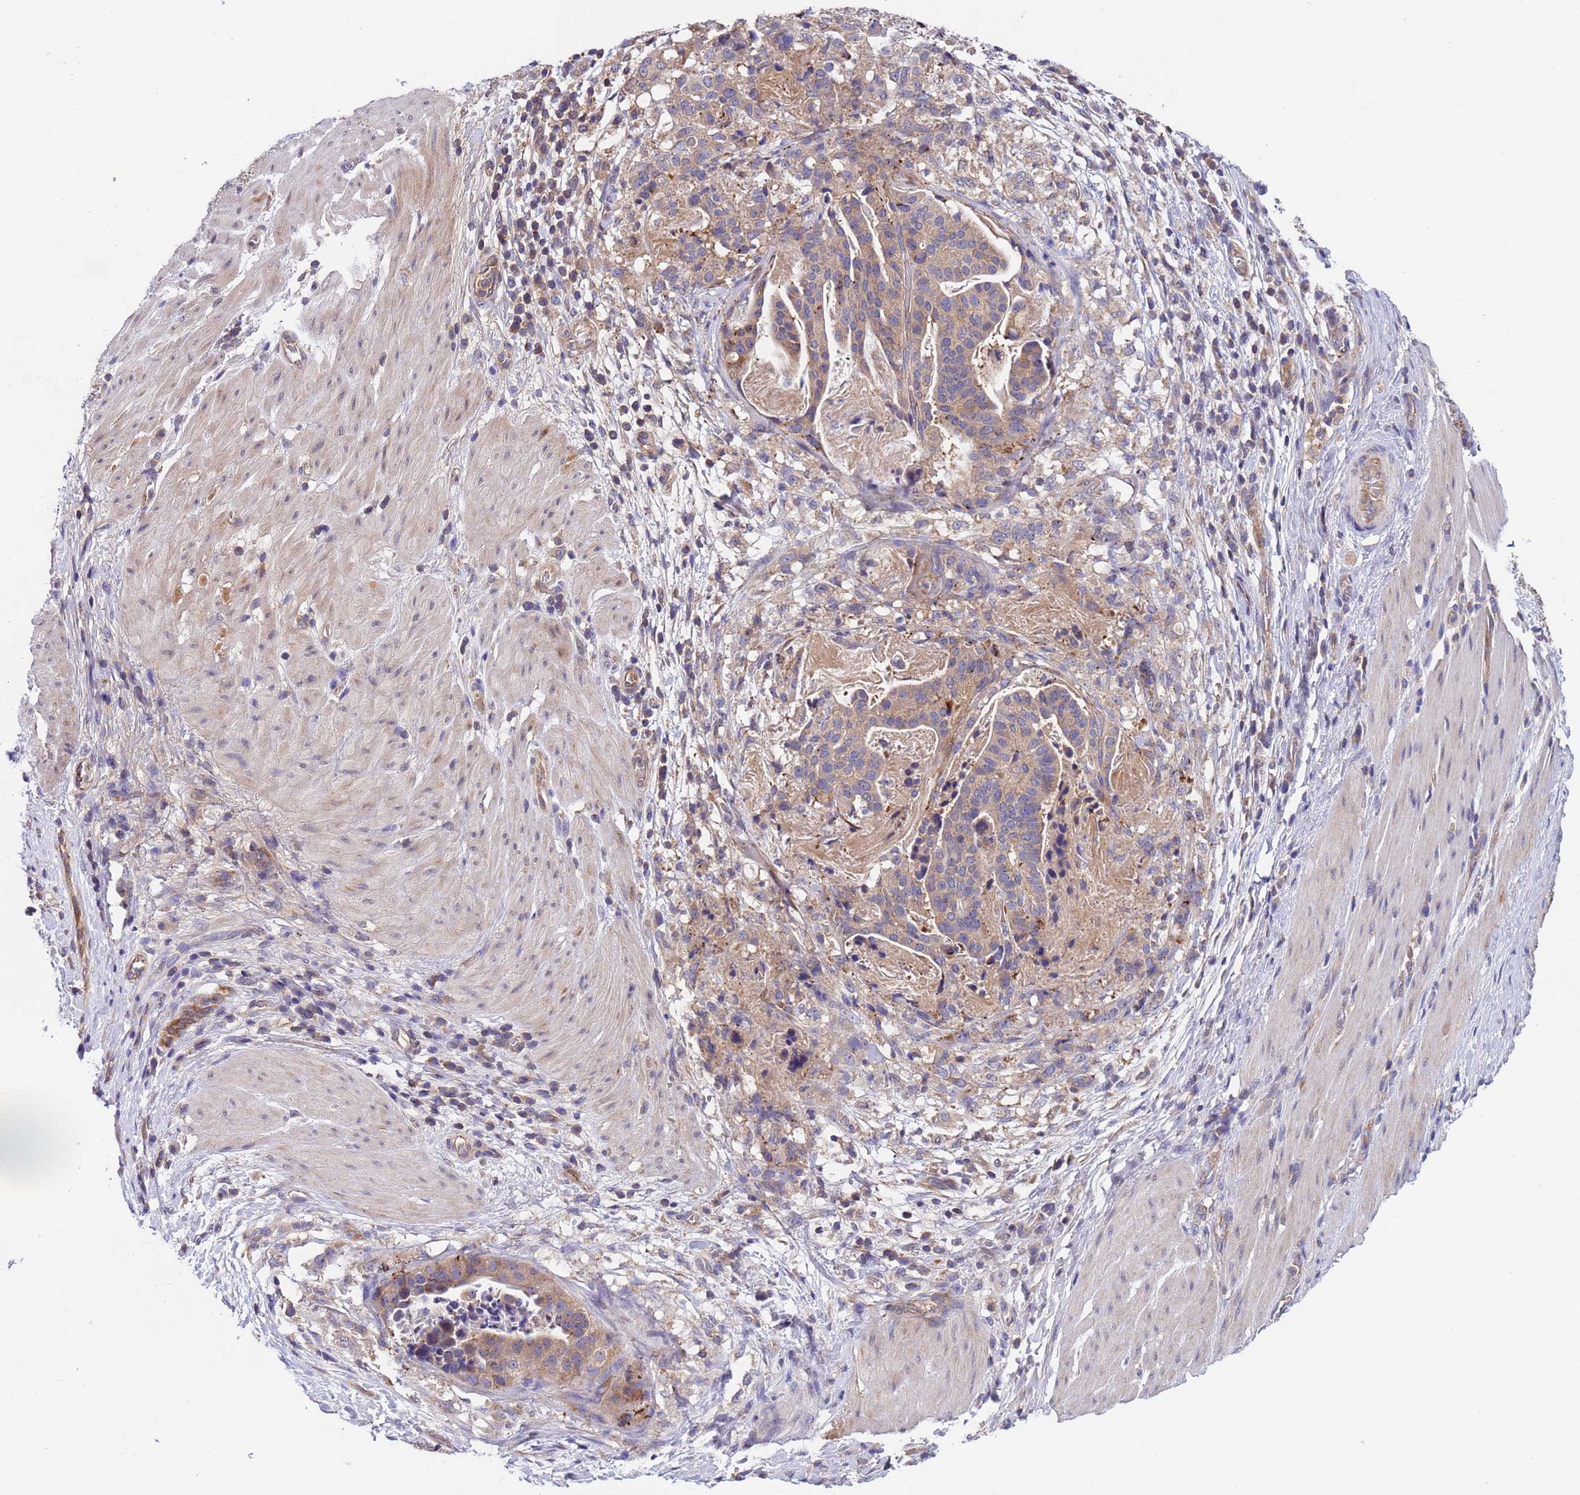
{"staining": {"intensity": "weak", "quantity": "<25%", "location": "cytoplasmic/membranous"}, "tissue": "stomach cancer", "cell_type": "Tumor cells", "image_type": "cancer", "snomed": [{"axis": "morphology", "description": "Adenocarcinoma, NOS"}, {"axis": "topography", "description": "Stomach"}], "caption": "Immunohistochemistry histopathology image of neoplastic tissue: human stomach adenocarcinoma stained with DAB demonstrates no significant protein positivity in tumor cells.", "gene": "PARP16", "patient": {"sex": "male", "age": 48}}